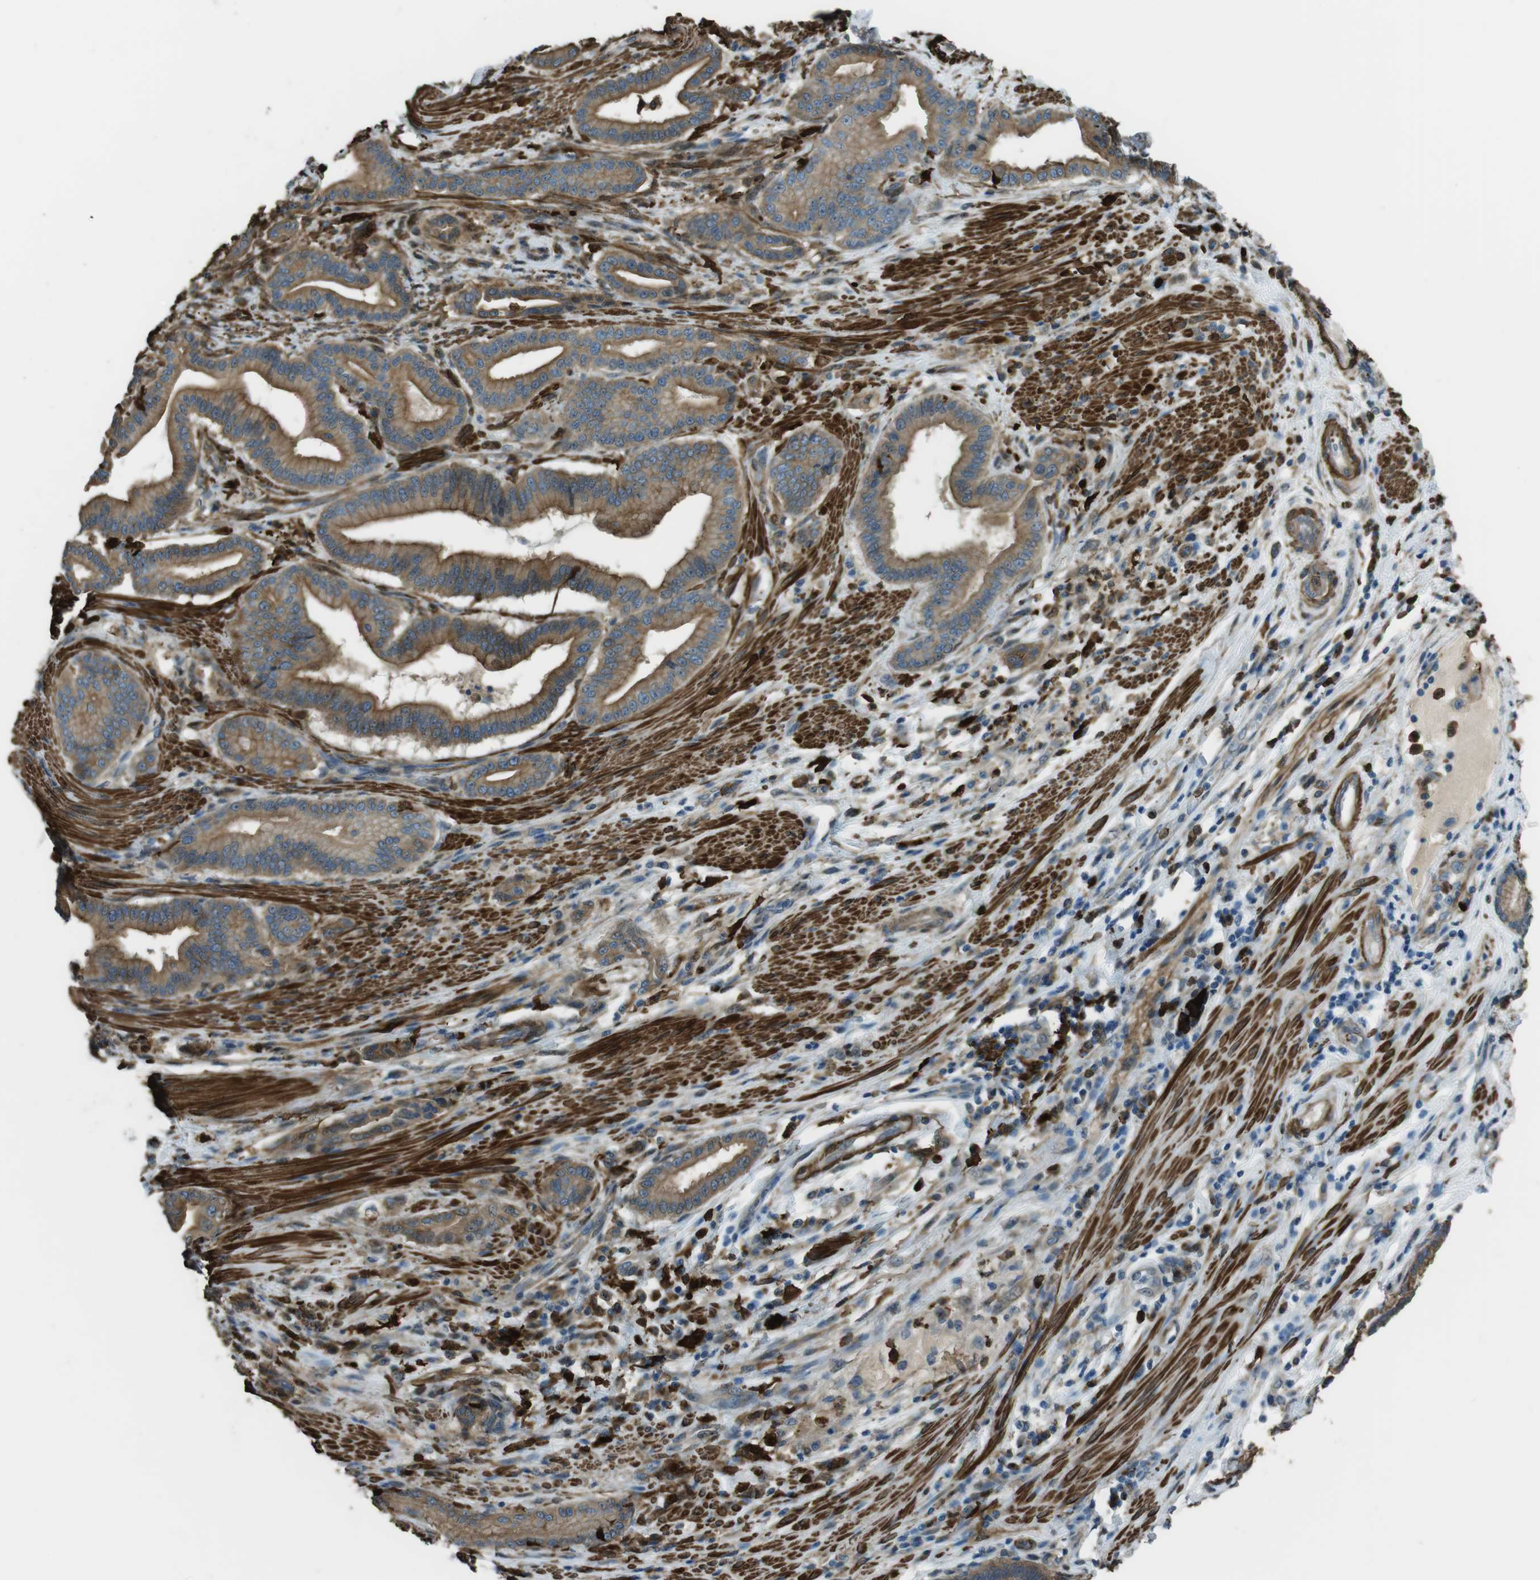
{"staining": {"intensity": "moderate", "quantity": ">75%", "location": "cytoplasmic/membranous"}, "tissue": "pancreatic cancer", "cell_type": "Tumor cells", "image_type": "cancer", "snomed": [{"axis": "morphology", "description": "Normal tissue, NOS"}, {"axis": "morphology", "description": "Adenocarcinoma, NOS"}, {"axis": "topography", "description": "Pancreas"}], "caption": "Brown immunohistochemical staining in human pancreatic cancer shows moderate cytoplasmic/membranous expression in about >75% of tumor cells. The staining was performed using DAB (3,3'-diaminobenzidine) to visualize the protein expression in brown, while the nuclei were stained in blue with hematoxylin (Magnification: 20x).", "gene": "SFT2D1", "patient": {"sex": "male", "age": 63}}